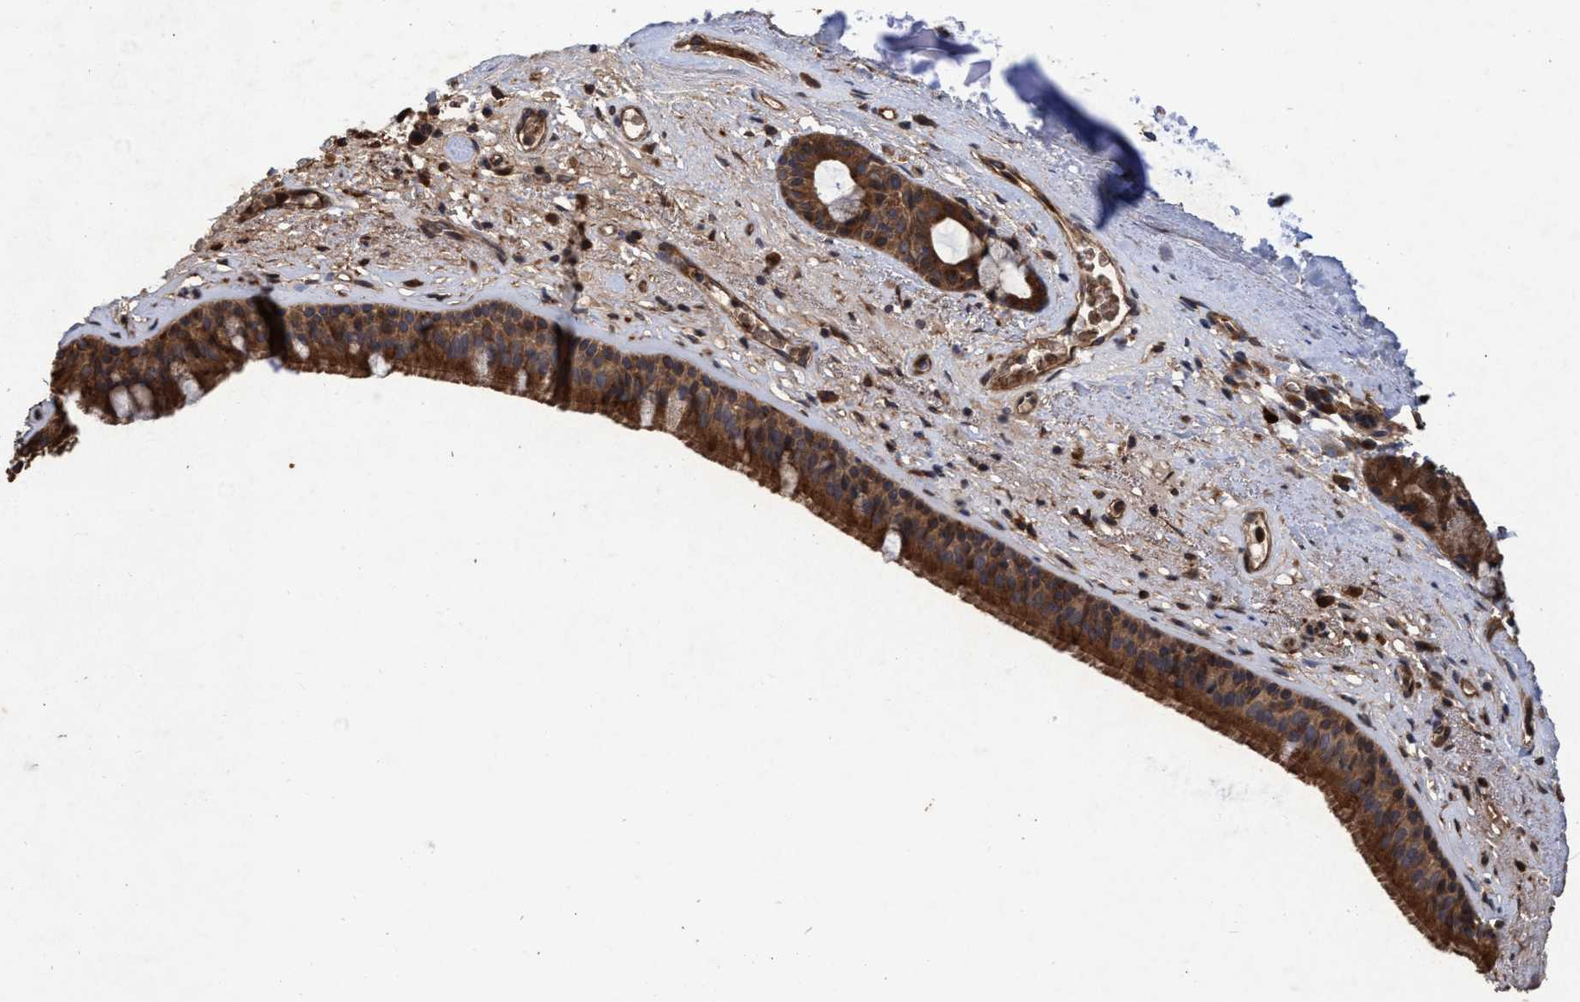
{"staining": {"intensity": "strong", "quantity": ">75%", "location": "cytoplasmic/membranous"}, "tissue": "bronchus", "cell_type": "Respiratory epithelial cells", "image_type": "normal", "snomed": [{"axis": "morphology", "description": "Normal tissue, NOS"}, {"axis": "topography", "description": "Cartilage tissue"}], "caption": "Benign bronchus was stained to show a protein in brown. There is high levels of strong cytoplasmic/membranous staining in about >75% of respiratory epithelial cells. (brown staining indicates protein expression, while blue staining denotes nuclei).", "gene": "CHMP6", "patient": {"sex": "female", "age": 63}}